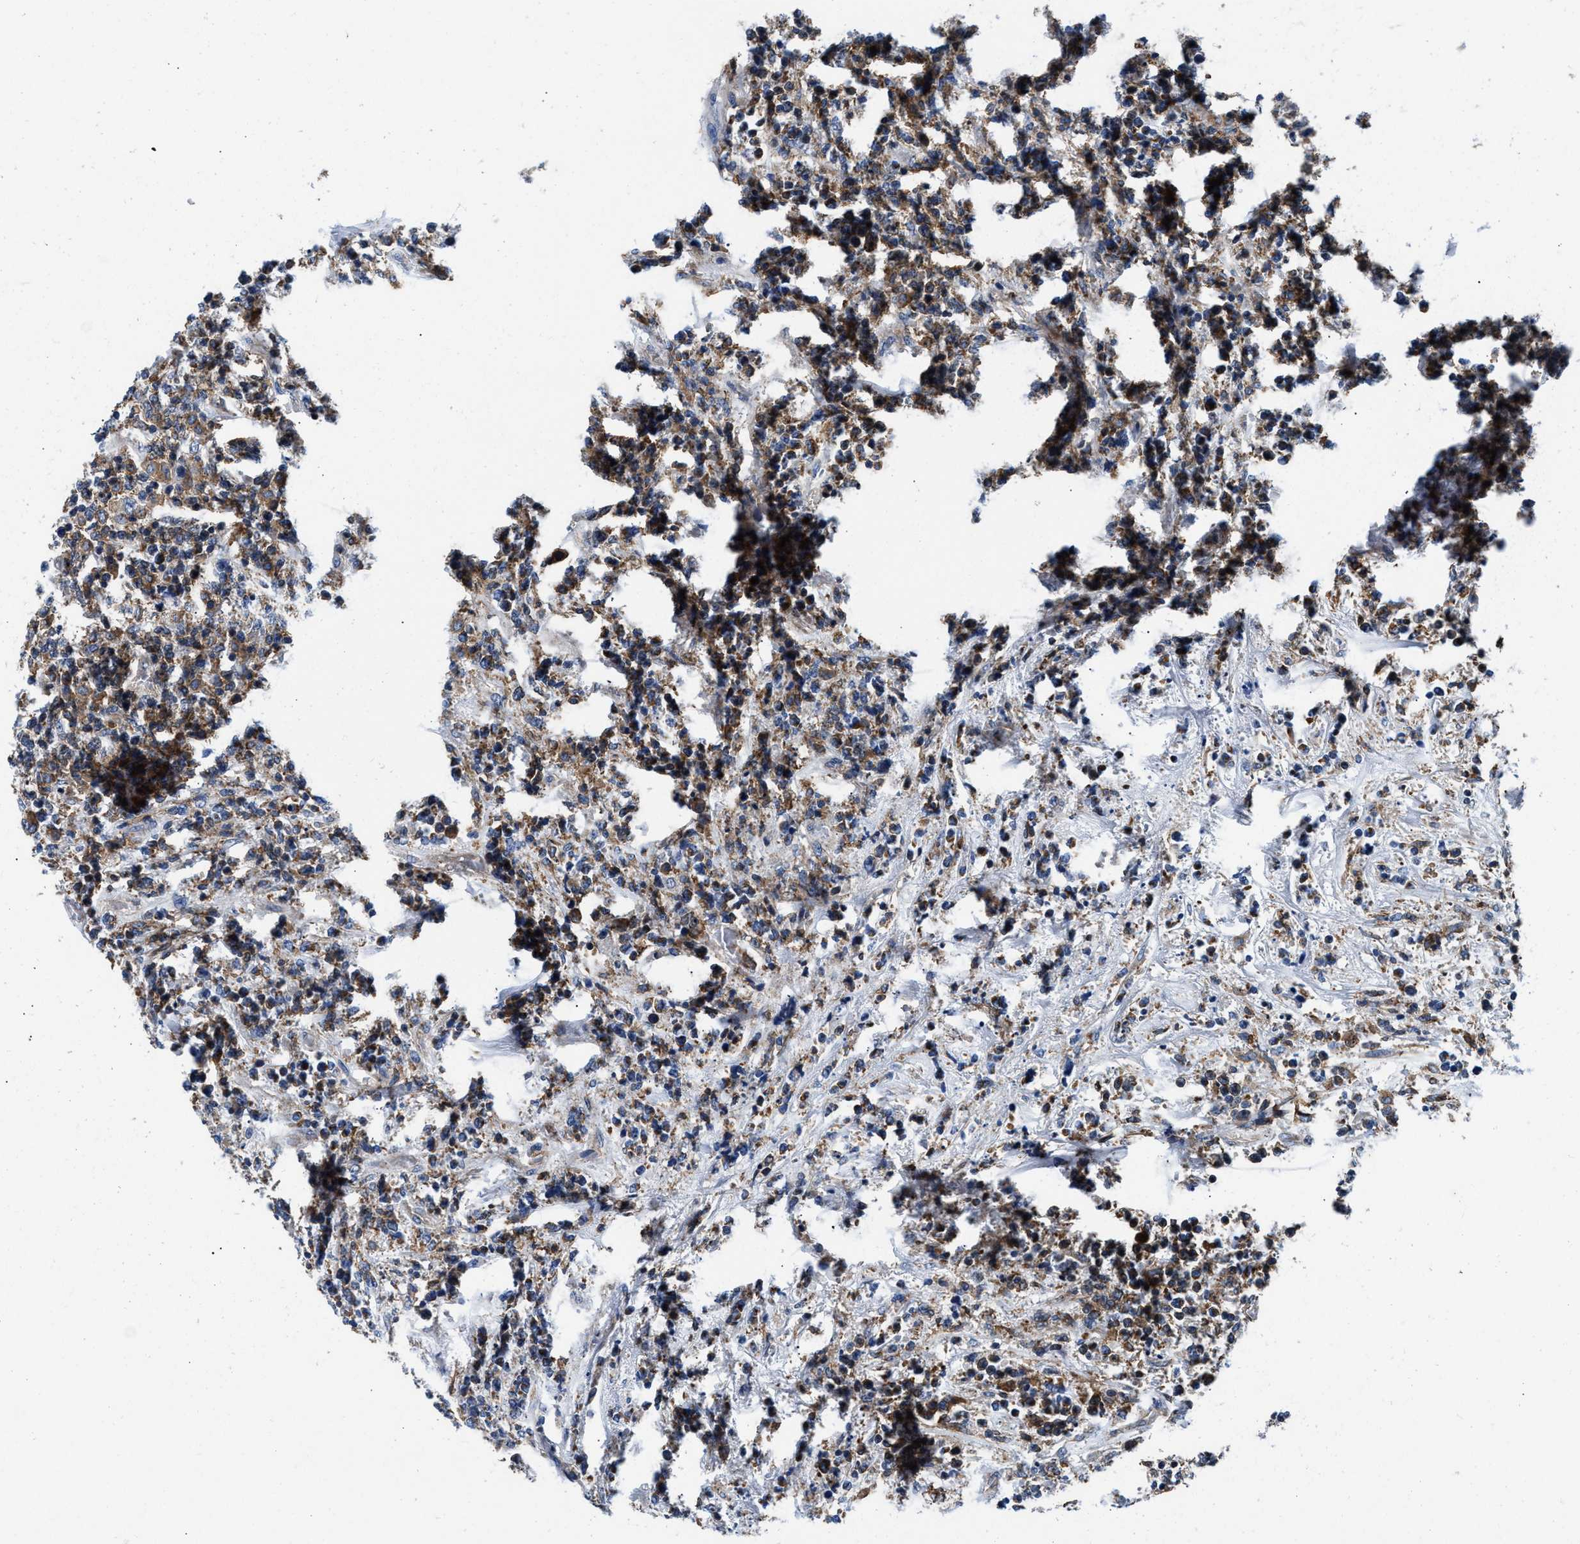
{"staining": {"intensity": "moderate", "quantity": "25%-75%", "location": "cytoplasmic/membranous"}, "tissue": "lymphoma", "cell_type": "Tumor cells", "image_type": "cancer", "snomed": [{"axis": "morphology", "description": "Malignant lymphoma, non-Hodgkin's type, High grade"}, {"axis": "topography", "description": "Soft tissue"}], "caption": "Protein staining by immunohistochemistry (IHC) displays moderate cytoplasmic/membranous positivity in approximately 25%-75% of tumor cells in lymphoma.", "gene": "PPP1R9B", "patient": {"sex": "male", "age": 18}}